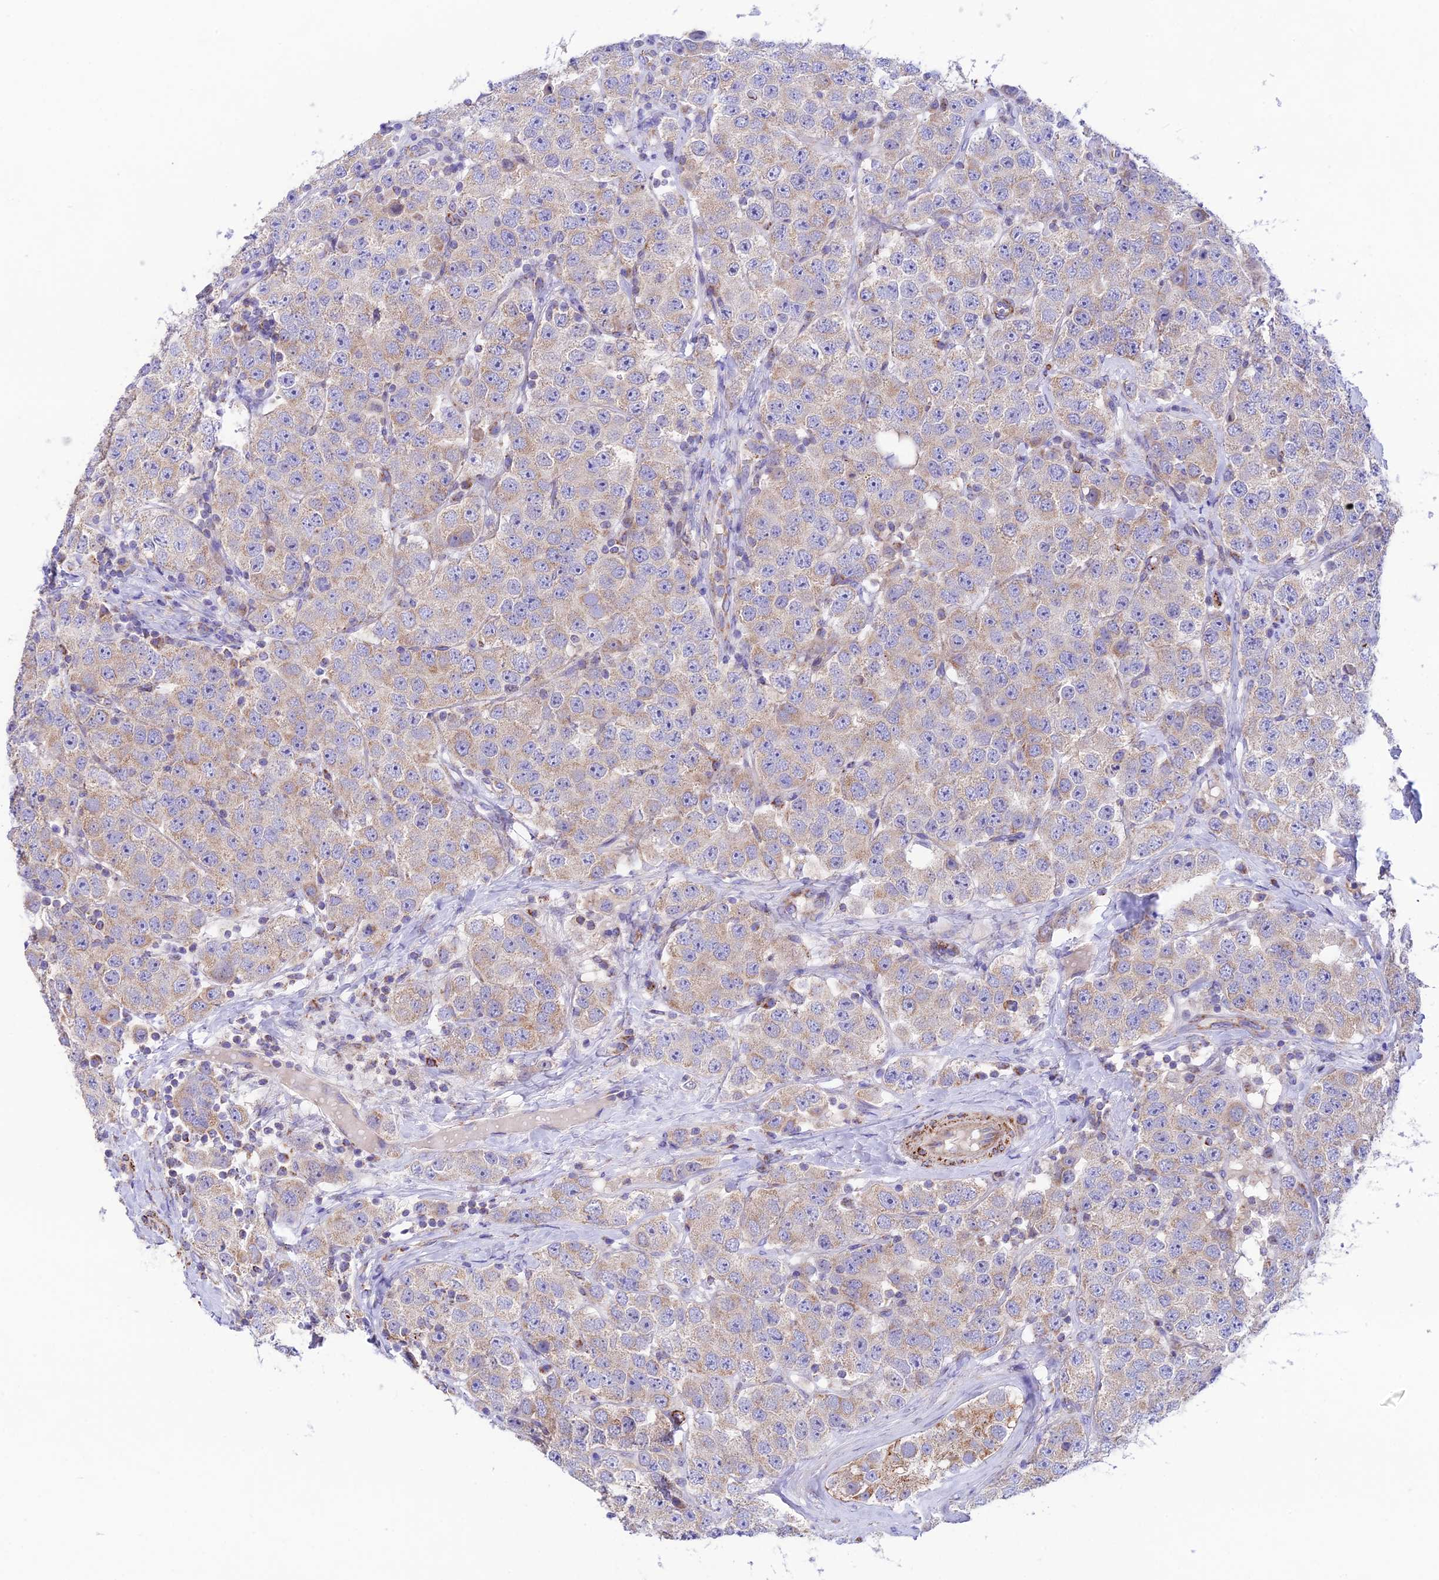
{"staining": {"intensity": "weak", "quantity": "25%-75%", "location": "cytoplasmic/membranous"}, "tissue": "testis cancer", "cell_type": "Tumor cells", "image_type": "cancer", "snomed": [{"axis": "morphology", "description": "Seminoma, NOS"}, {"axis": "topography", "description": "Testis"}], "caption": "IHC of human seminoma (testis) reveals low levels of weak cytoplasmic/membranous expression in approximately 25%-75% of tumor cells.", "gene": "HSDL2", "patient": {"sex": "male", "age": 28}}